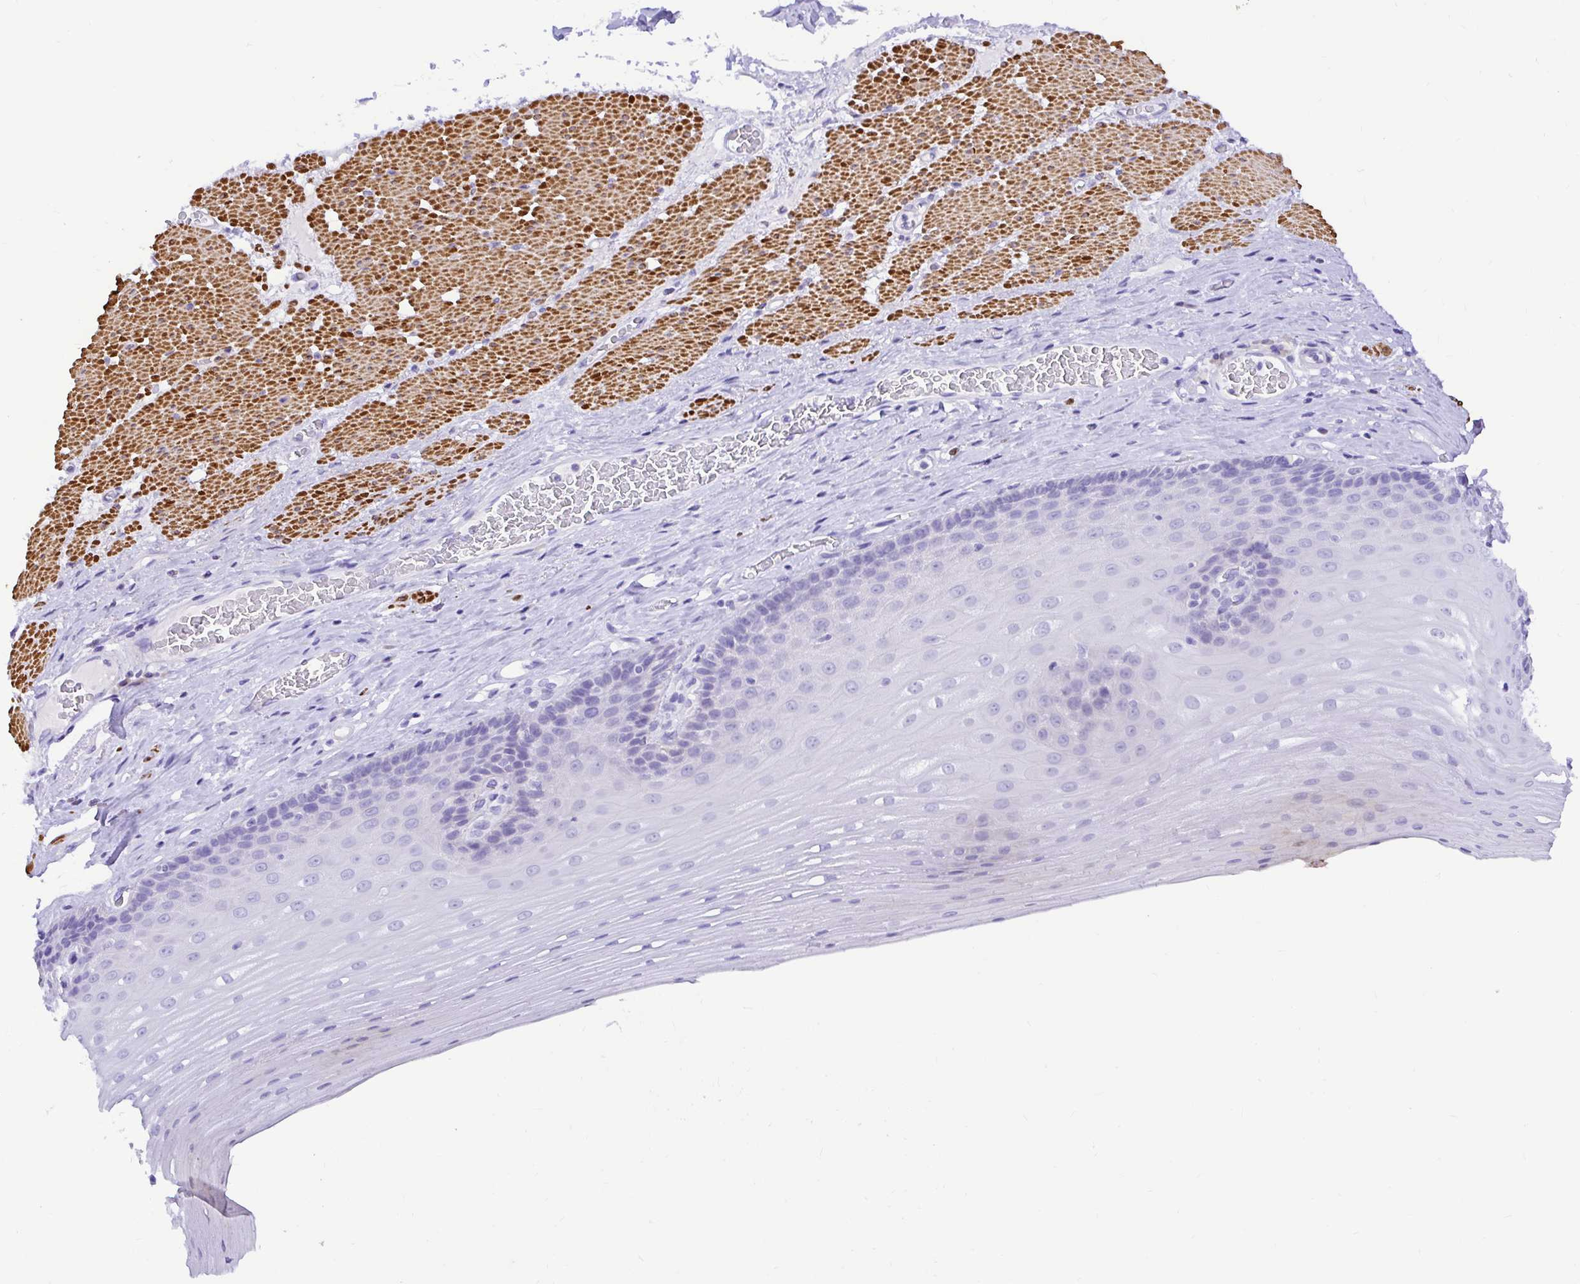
{"staining": {"intensity": "negative", "quantity": "none", "location": "none"}, "tissue": "esophagus", "cell_type": "Squamous epithelial cells", "image_type": "normal", "snomed": [{"axis": "morphology", "description": "Normal tissue, NOS"}, {"axis": "topography", "description": "Esophagus"}], "caption": "High power microscopy photomicrograph of an immunohistochemistry (IHC) histopathology image of benign esophagus, revealing no significant positivity in squamous epithelial cells.", "gene": "BACE2", "patient": {"sex": "male", "age": 62}}